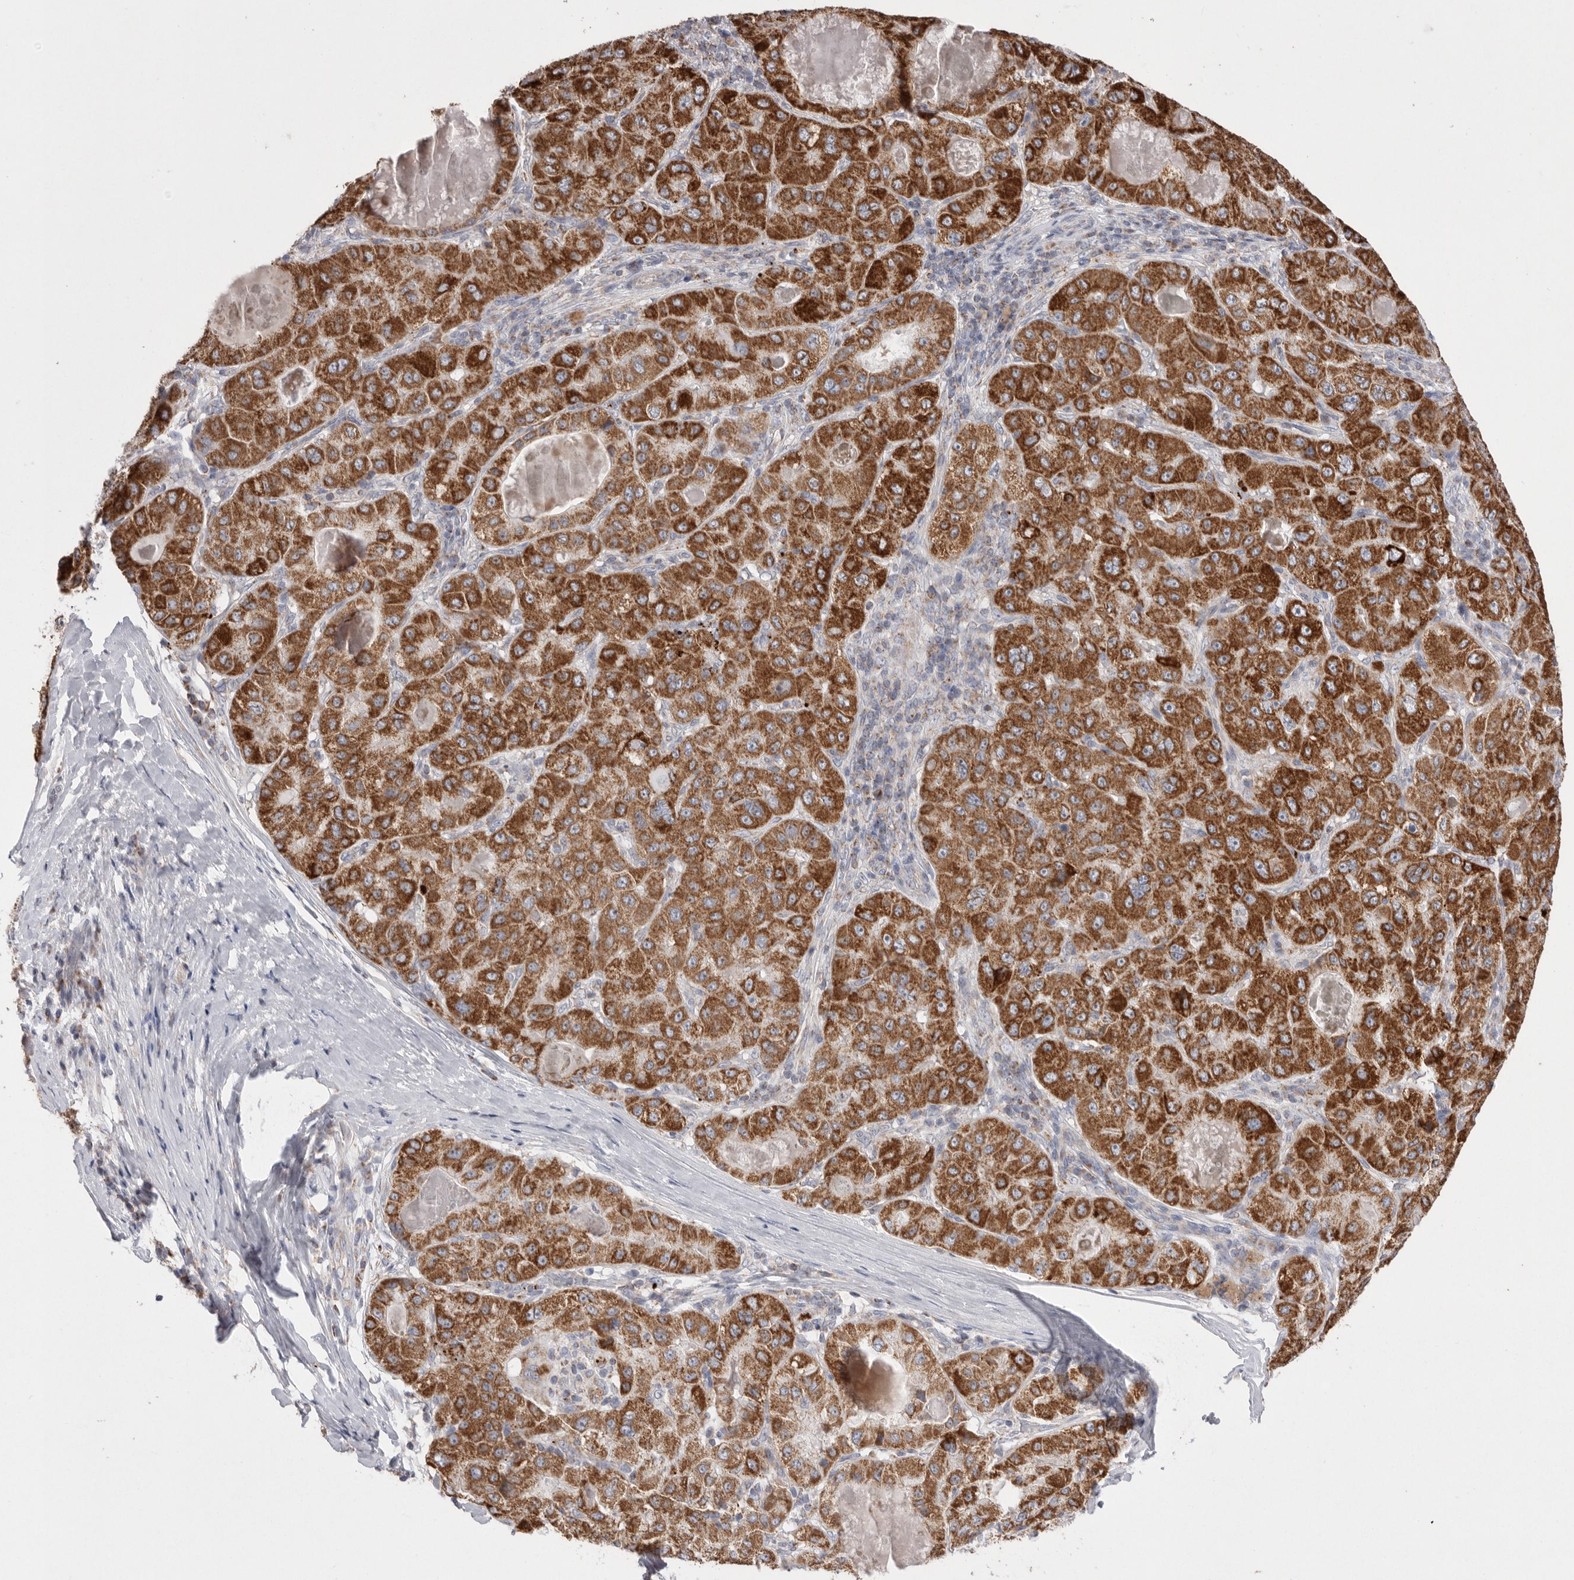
{"staining": {"intensity": "strong", "quantity": ">75%", "location": "cytoplasmic/membranous"}, "tissue": "liver cancer", "cell_type": "Tumor cells", "image_type": "cancer", "snomed": [{"axis": "morphology", "description": "Carcinoma, Hepatocellular, NOS"}, {"axis": "topography", "description": "Liver"}], "caption": "Brown immunohistochemical staining in liver hepatocellular carcinoma displays strong cytoplasmic/membranous expression in approximately >75% of tumor cells.", "gene": "VDAC3", "patient": {"sex": "male", "age": 80}}